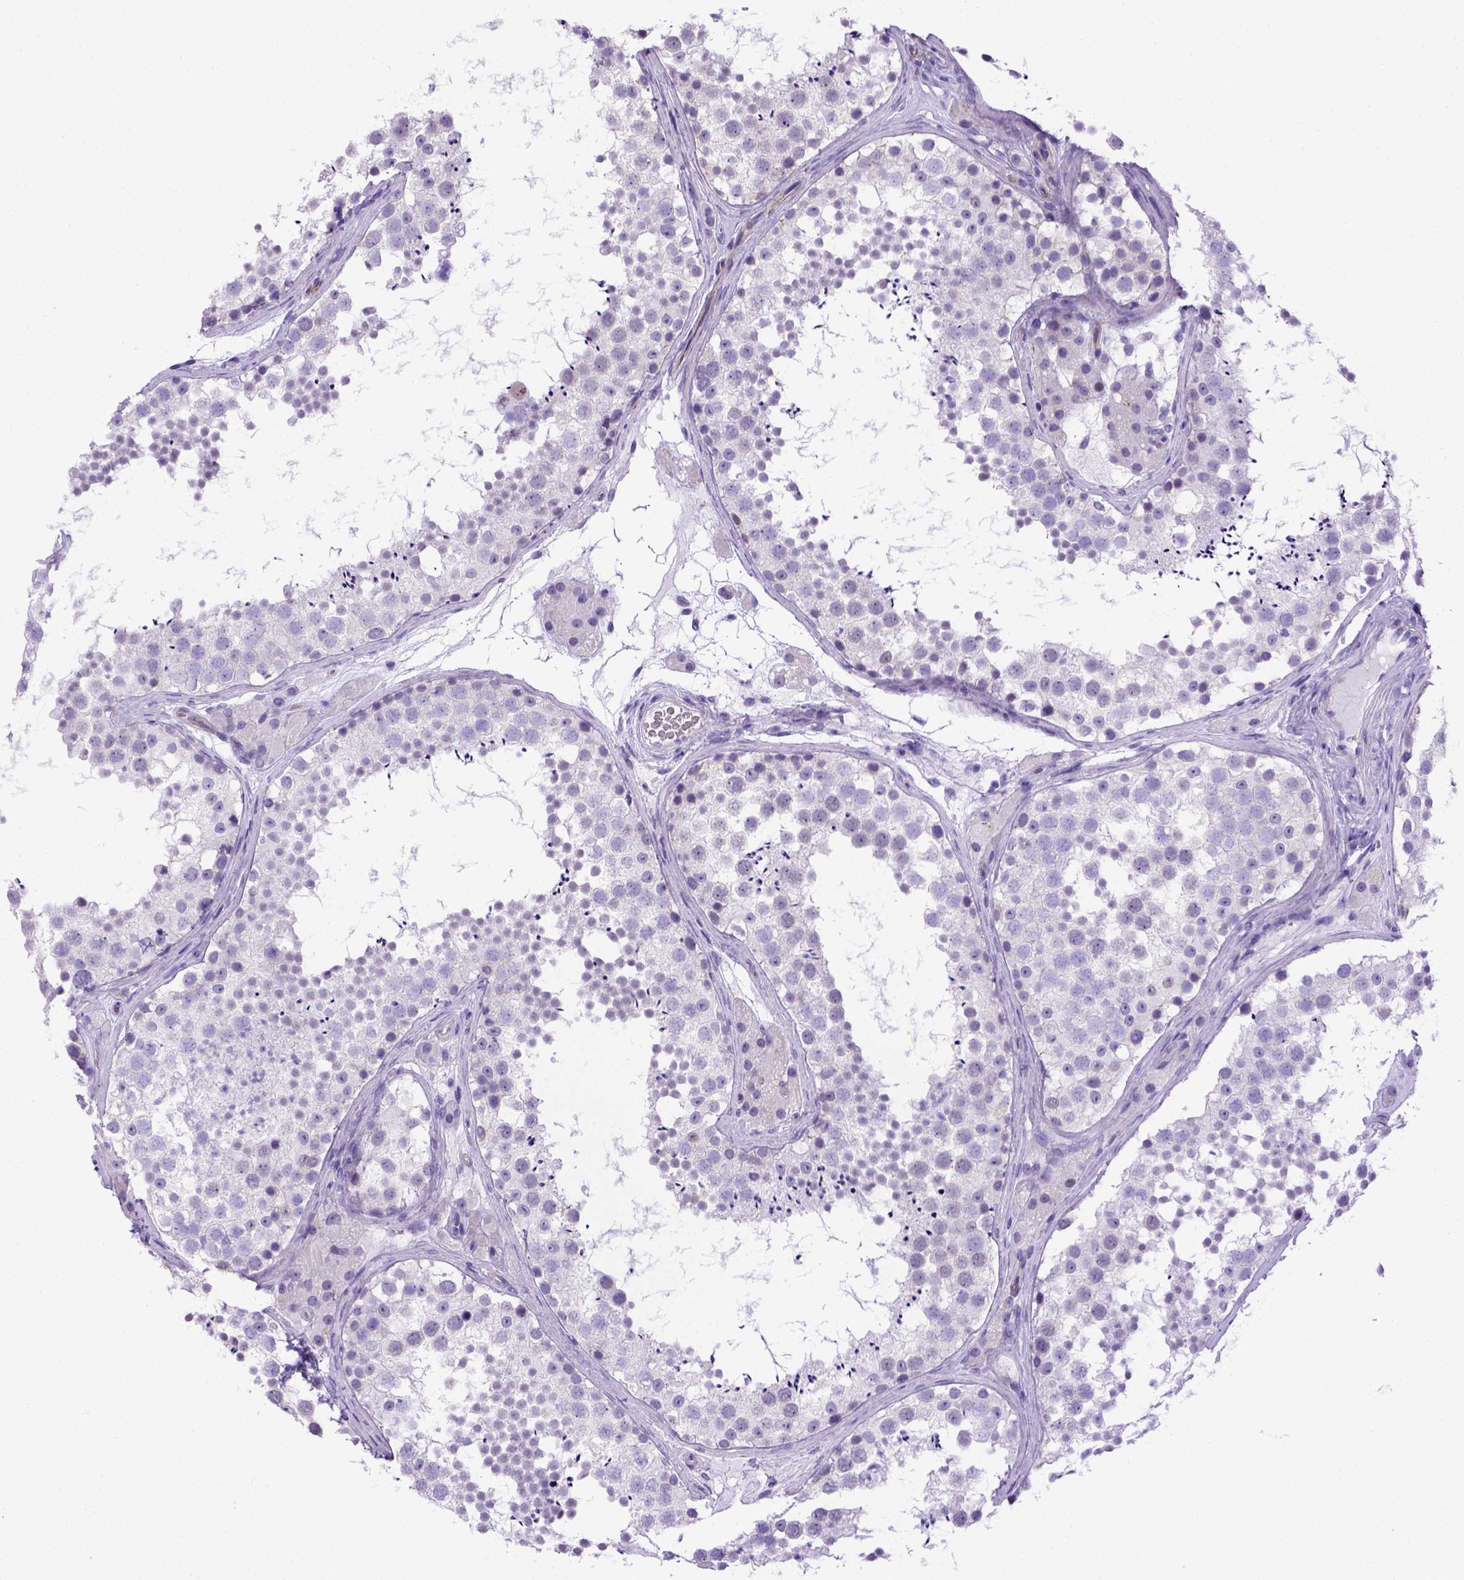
{"staining": {"intensity": "negative", "quantity": "none", "location": "none"}, "tissue": "testis", "cell_type": "Cells in seminiferous ducts", "image_type": "normal", "snomed": [{"axis": "morphology", "description": "Normal tissue, NOS"}, {"axis": "topography", "description": "Testis"}], "caption": "Protein analysis of normal testis demonstrates no significant staining in cells in seminiferous ducts. (Stains: DAB immunohistochemistry with hematoxylin counter stain, Microscopy: brightfield microscopy at high magnification).", "gene": "ADAM12", "patient": {"sex": "male", "age": 41}}